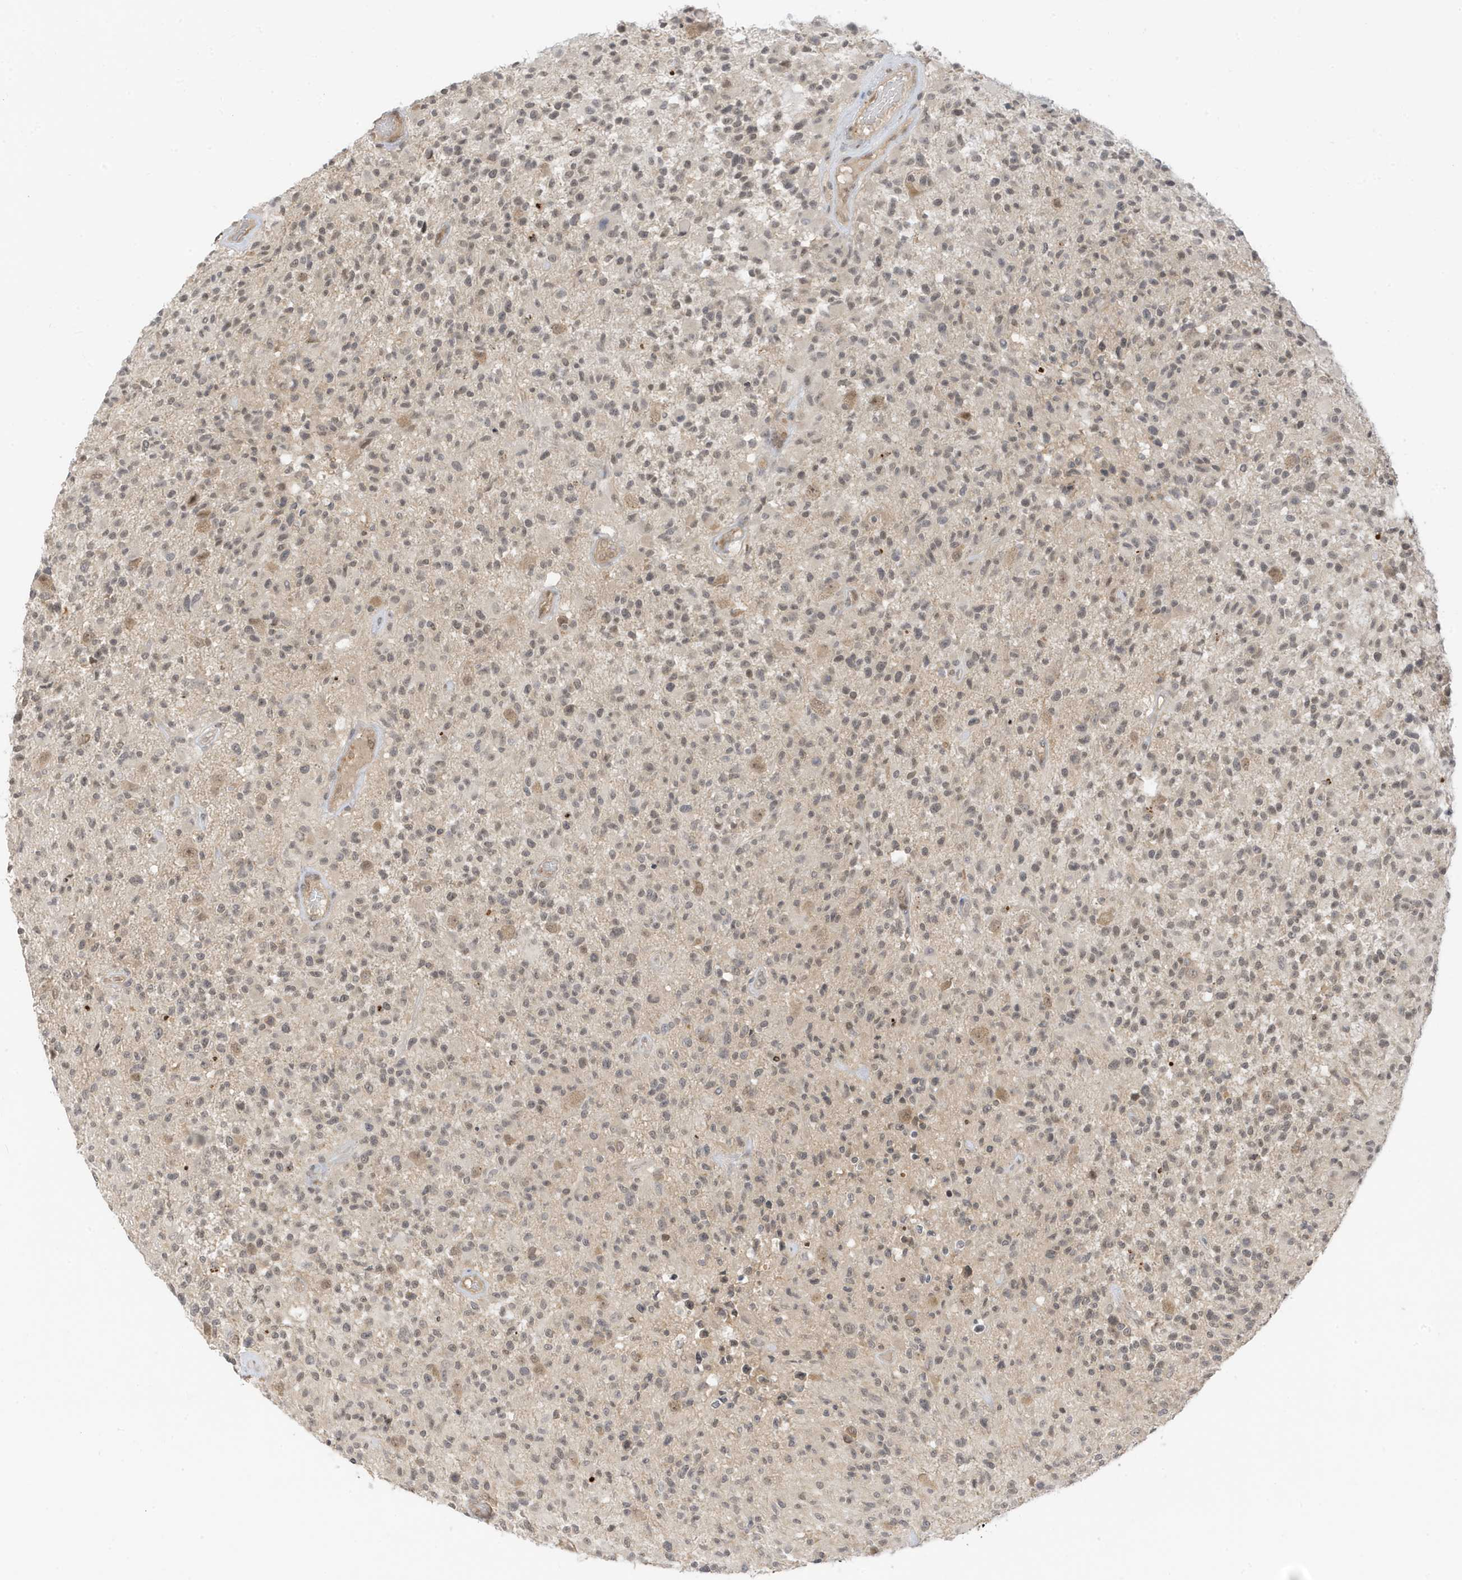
{"staining": {"intensity": "moderate", "quantity": ">75%", "location": "nuclear"}, "tissue": "glioma", "cell_type": "Tumor cells", "image_type": "cancer", "snomed": [{"axis": "morphology", "description": "Glioma, malignant, High grade"}, {"axis": "morphology", "description": "Glioblastoma, NOS"}, {"axis": "topography", "description": "Brain"}], "caption": "Moderate nuclear staining is seen in approximately >75% of tumor cells in glioma. The protein of interest is shown in brown color, while the nuclei are stained blue.", "gene": "TAB3", "patient": {"sex": "male", "age": 60}}